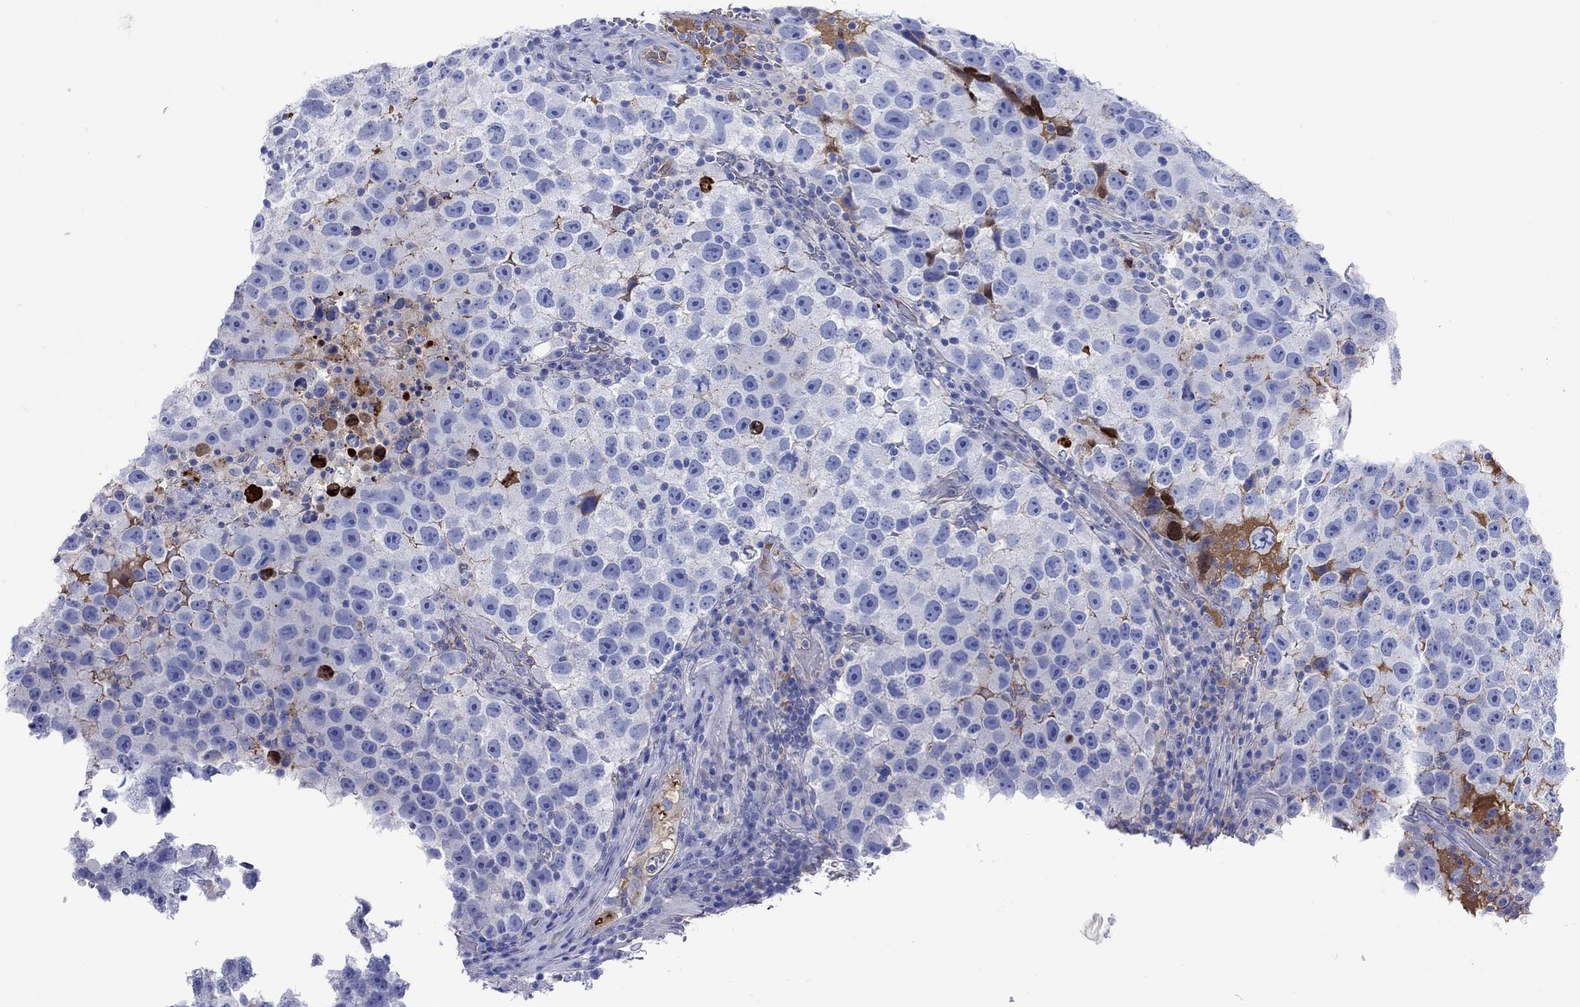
{"staining": {"intensity": "negative", "quantity": "none", "location": "none"}, "tissue": "testis cancer", "cell_type": "Tumor cells", "image_type": "cancer", "snomed": [{"axis": "morphology", "description": "Normal tissue, NOS"}, {"axis": "morphology", "description": "Seminoma, NOS"}, {"axis": "topography", "description": "Testis"}], "caption": "IHC micrograph of neoplastic tissue: human testis cancer stained with DAB (3,3'-diaminobenzidine) exhibits no significant protein expression in tumor cells.", "gene": "SERPINA3", "patient": {"sex": "male", "age": 31}}